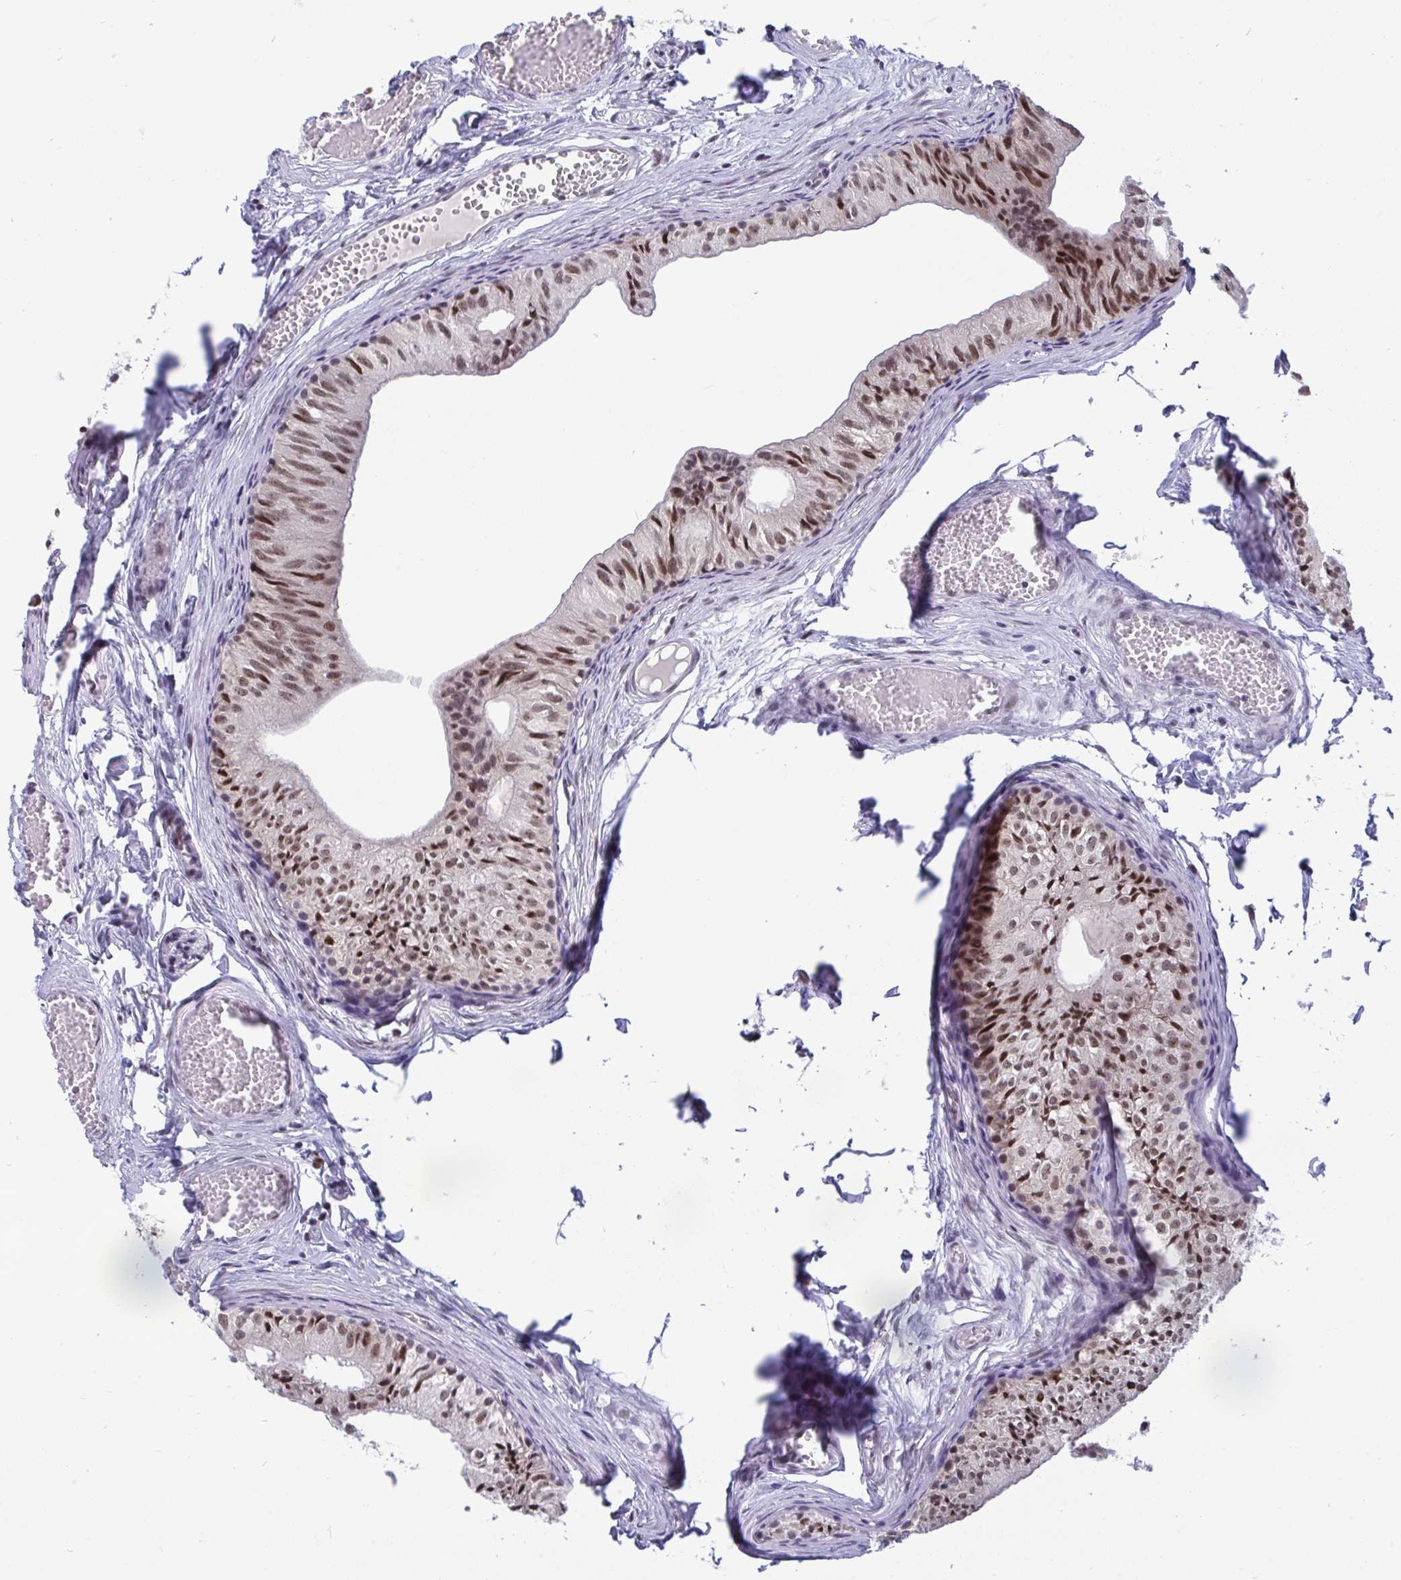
{"staining": {"intensity": "moderate", "quantity": ">75%", "location": "nuclear"}, "tissue": "epididymis", "cell_type": "Glandular cells", "image_type": "normal", "snomed": [{"axis": "morphology", "description": "Normal tissue, NOS"}, {"axis": "topography", "description": "Epididymis"}], "caption": "Protein positivity by immunohistochemistry demonstrates moderate nuclear expression in approximately >75% of glandular cells in benign epididymis. (DAB IHC, brown staining for protein, blue staining for nuclei).", "gene": "WBP11", "patient": {"sex": "male", "age": 25}}